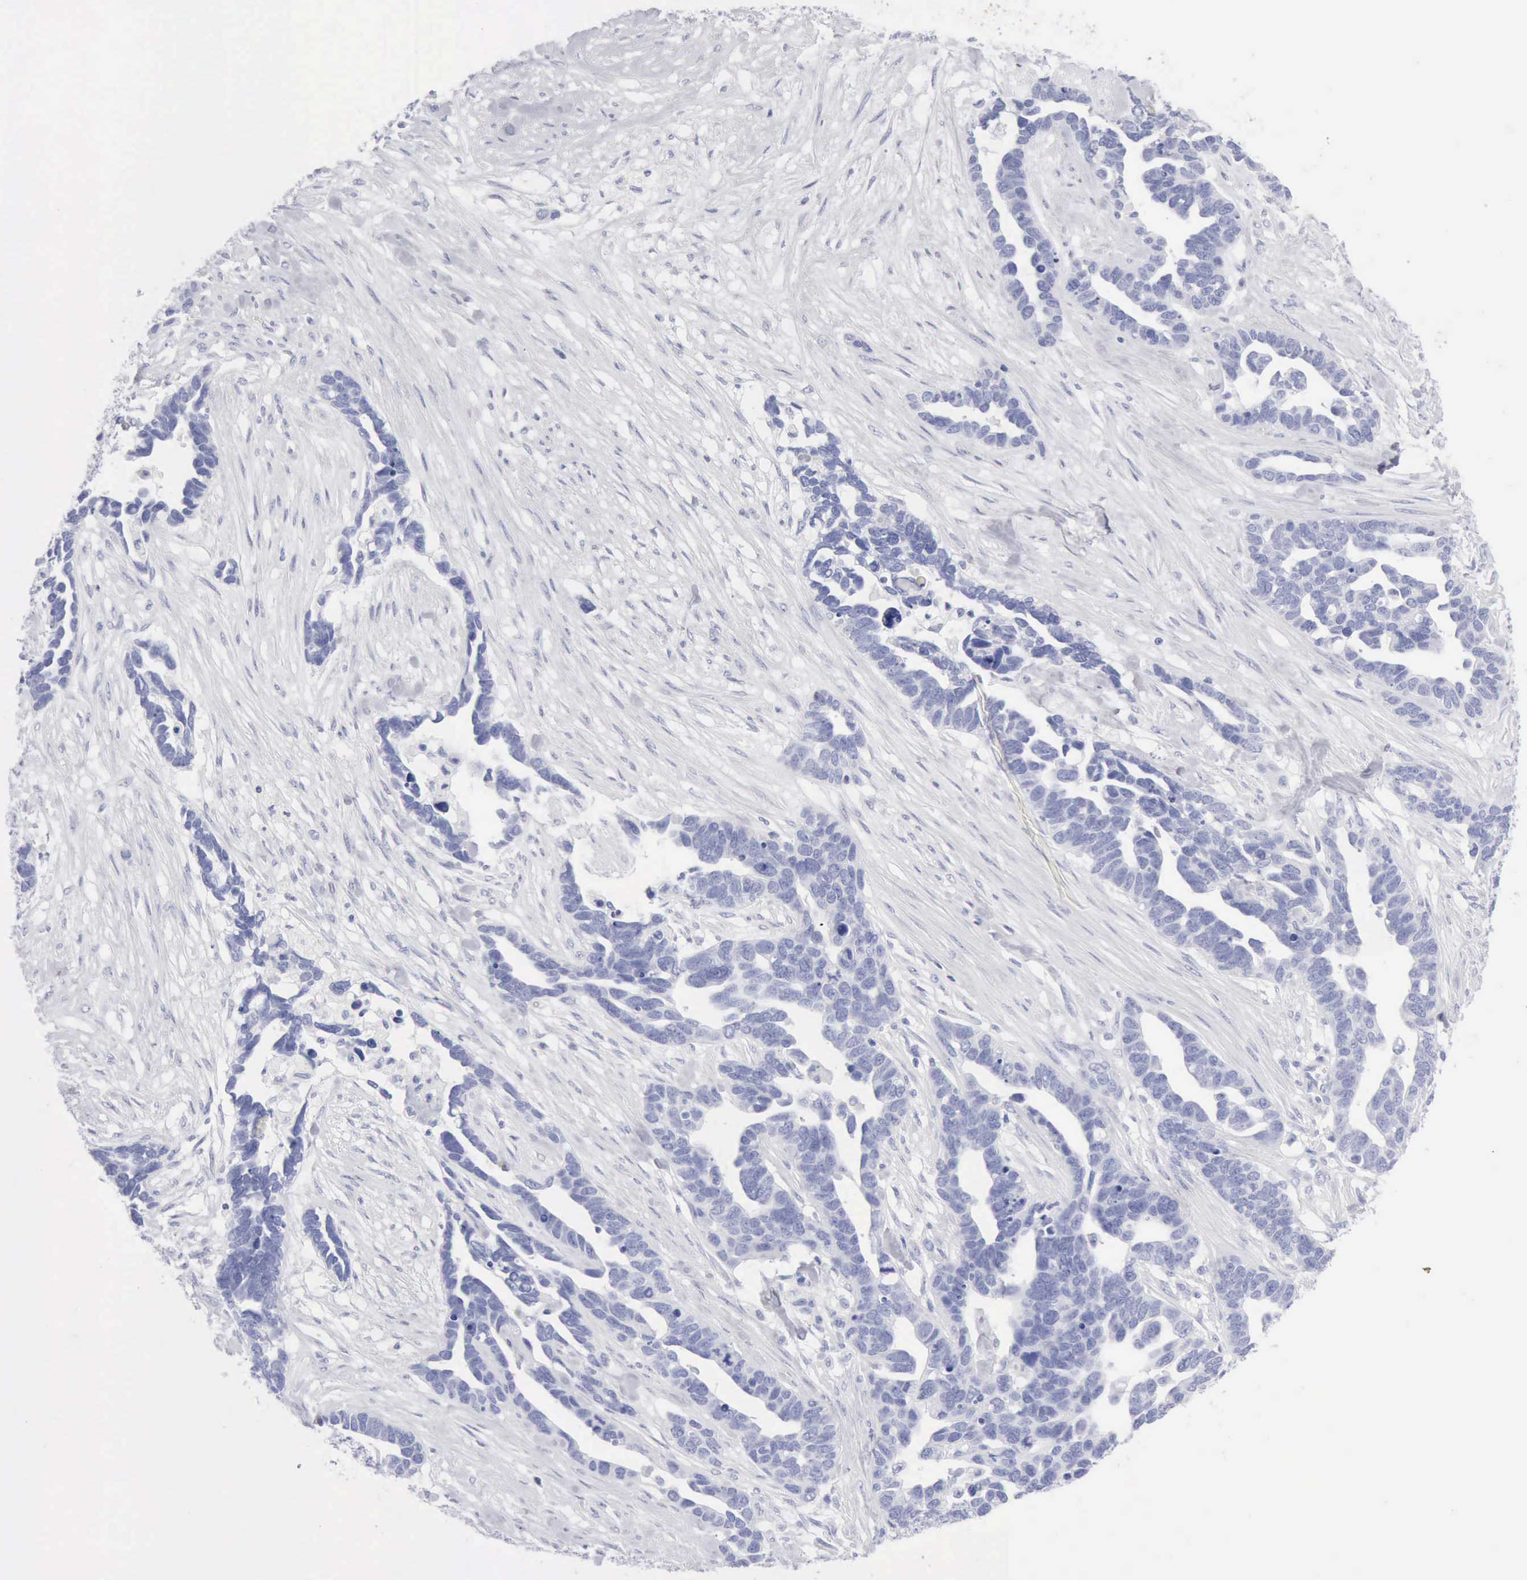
{"staining": {"intensity": "negative", "quantity": "none", "location": "none"}, "tissue": "ovarian cancer", "cell_type": "Tumor cells", "image_type": "cancer", "snomed": [{"axis": "morphology", "description": "Cystadenocarcinoma, serous, NOS"}, {"axis": "topography", "description": "Ovary"}], "caption": "Photomicrograph shows no significant protein staining in tumor cells of serous cystadenocarcinoma (ovarian).", "gene": "KRT10", "patient": {"sex": "female", "age": 54}}